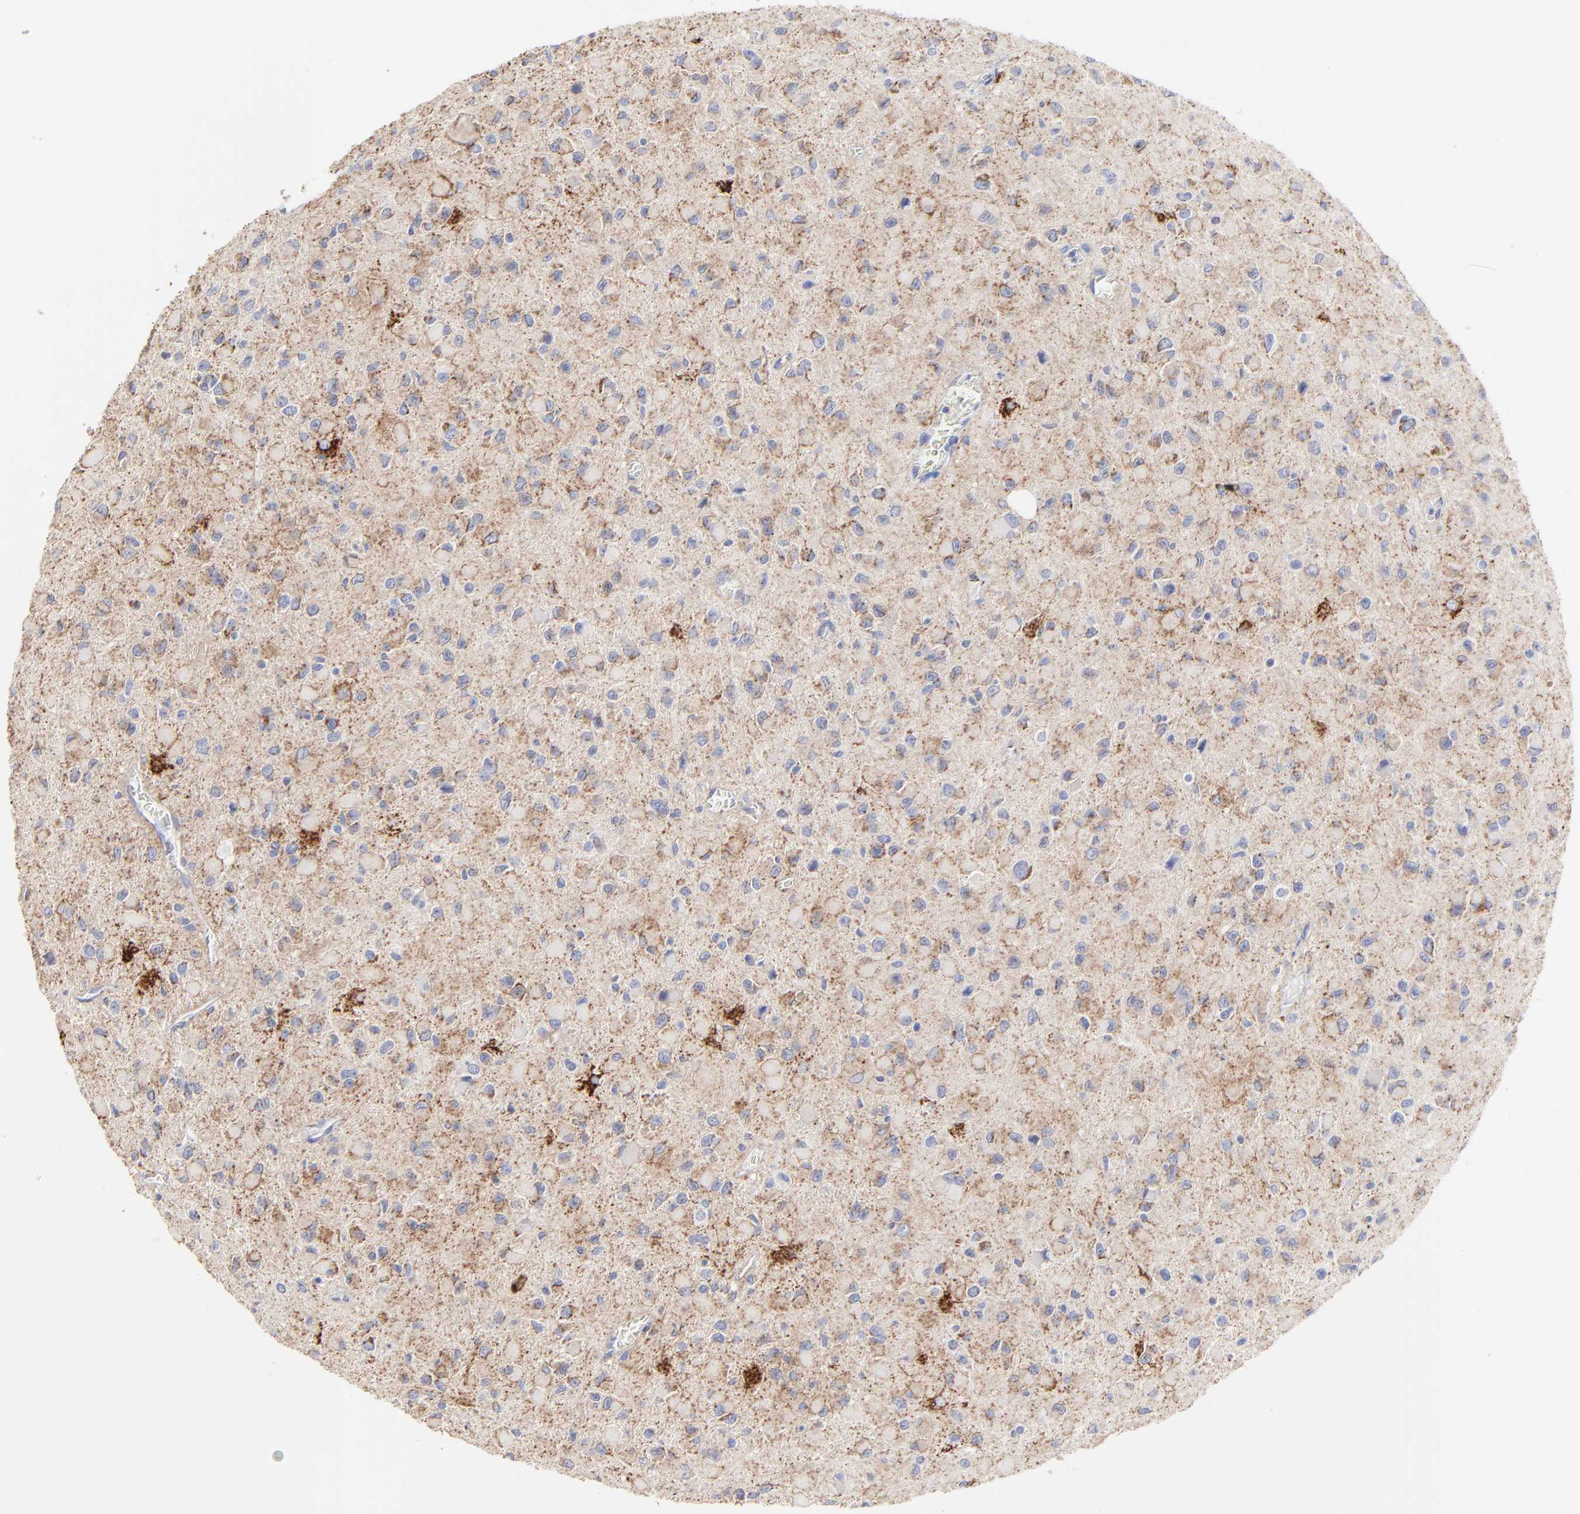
{"staining": {"intensity": "negative", "quantity": "none", "location": "none"}, "tissue": "glioma", "cell_type": "Tumor cells", "image_type": "cancer", "snomed": [{"axis": "morphology", "description": "Glioma, malignant, Low grade"}, {"axis": "topography", "description": "Brain"}], "caption": "Image shows no significant protein expression in tumor cells of malignant glioma (low-grade).", "gene": "PINK1", "patient": {"sex": "male", "age": 42}}